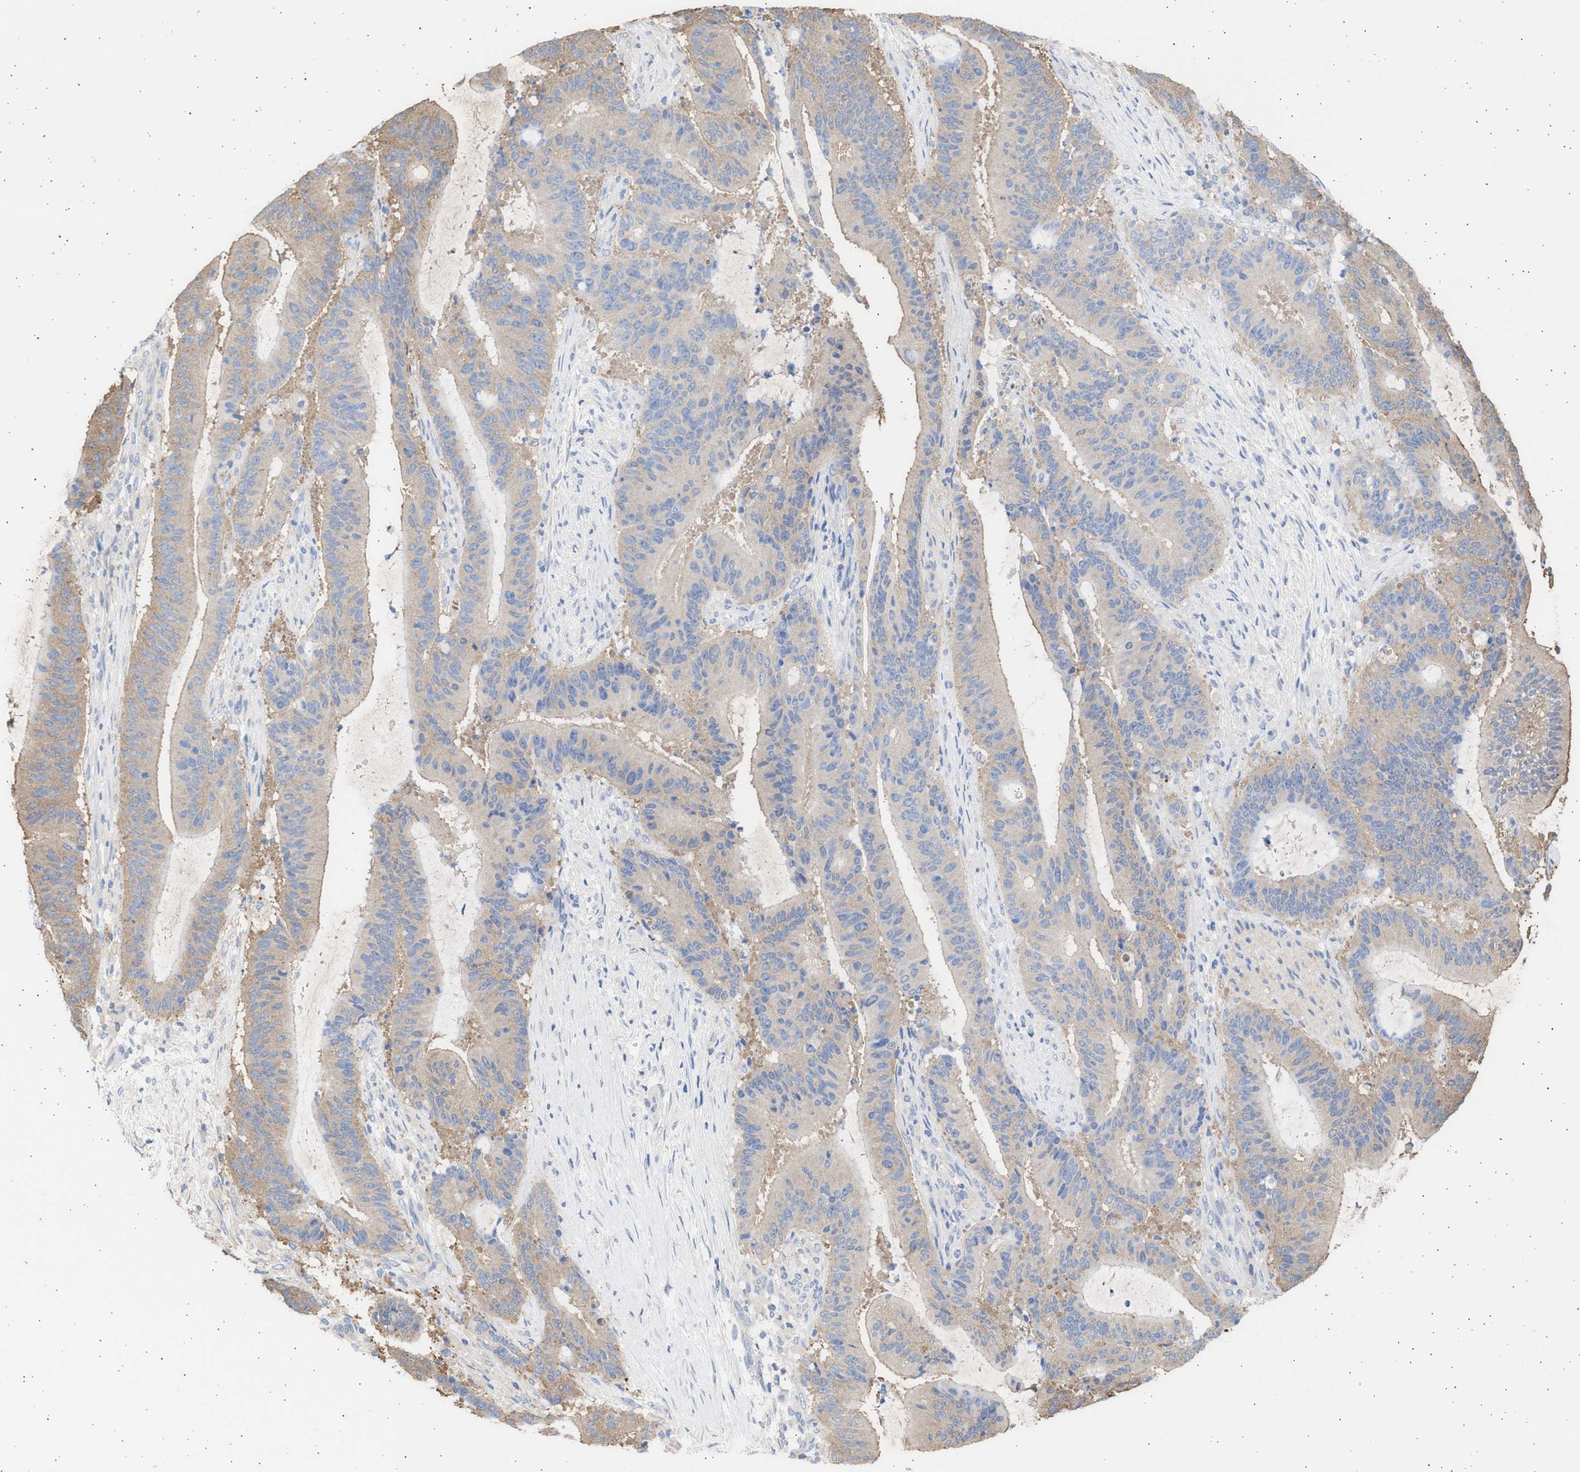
{"staining": {"intensity": "weak", "quantity": "25%-75%", "location": "cytoplasmic/membranous"}, "tissue": "liver cancer", "cell_type": "Tumor cells", "image_type": "cancer", "snomed": [{"axis": "morphology", "description": "Normal tissue, NOS"}, {"axis": "morphology", "description": "Cholangiocarcinoma"}, {"axis": "topography", "description": "Liver"}, {"axis": "topography", "description": "Peripheral nerve tissue"}], "caption": "Liver cancer stained with a brown dye shows weak cytoplasmic/membranous positive expression in approximately 25%-75% of tumor cells.", "gene": "ALDOC", "patient": {"sex": "female", "age": 73}}